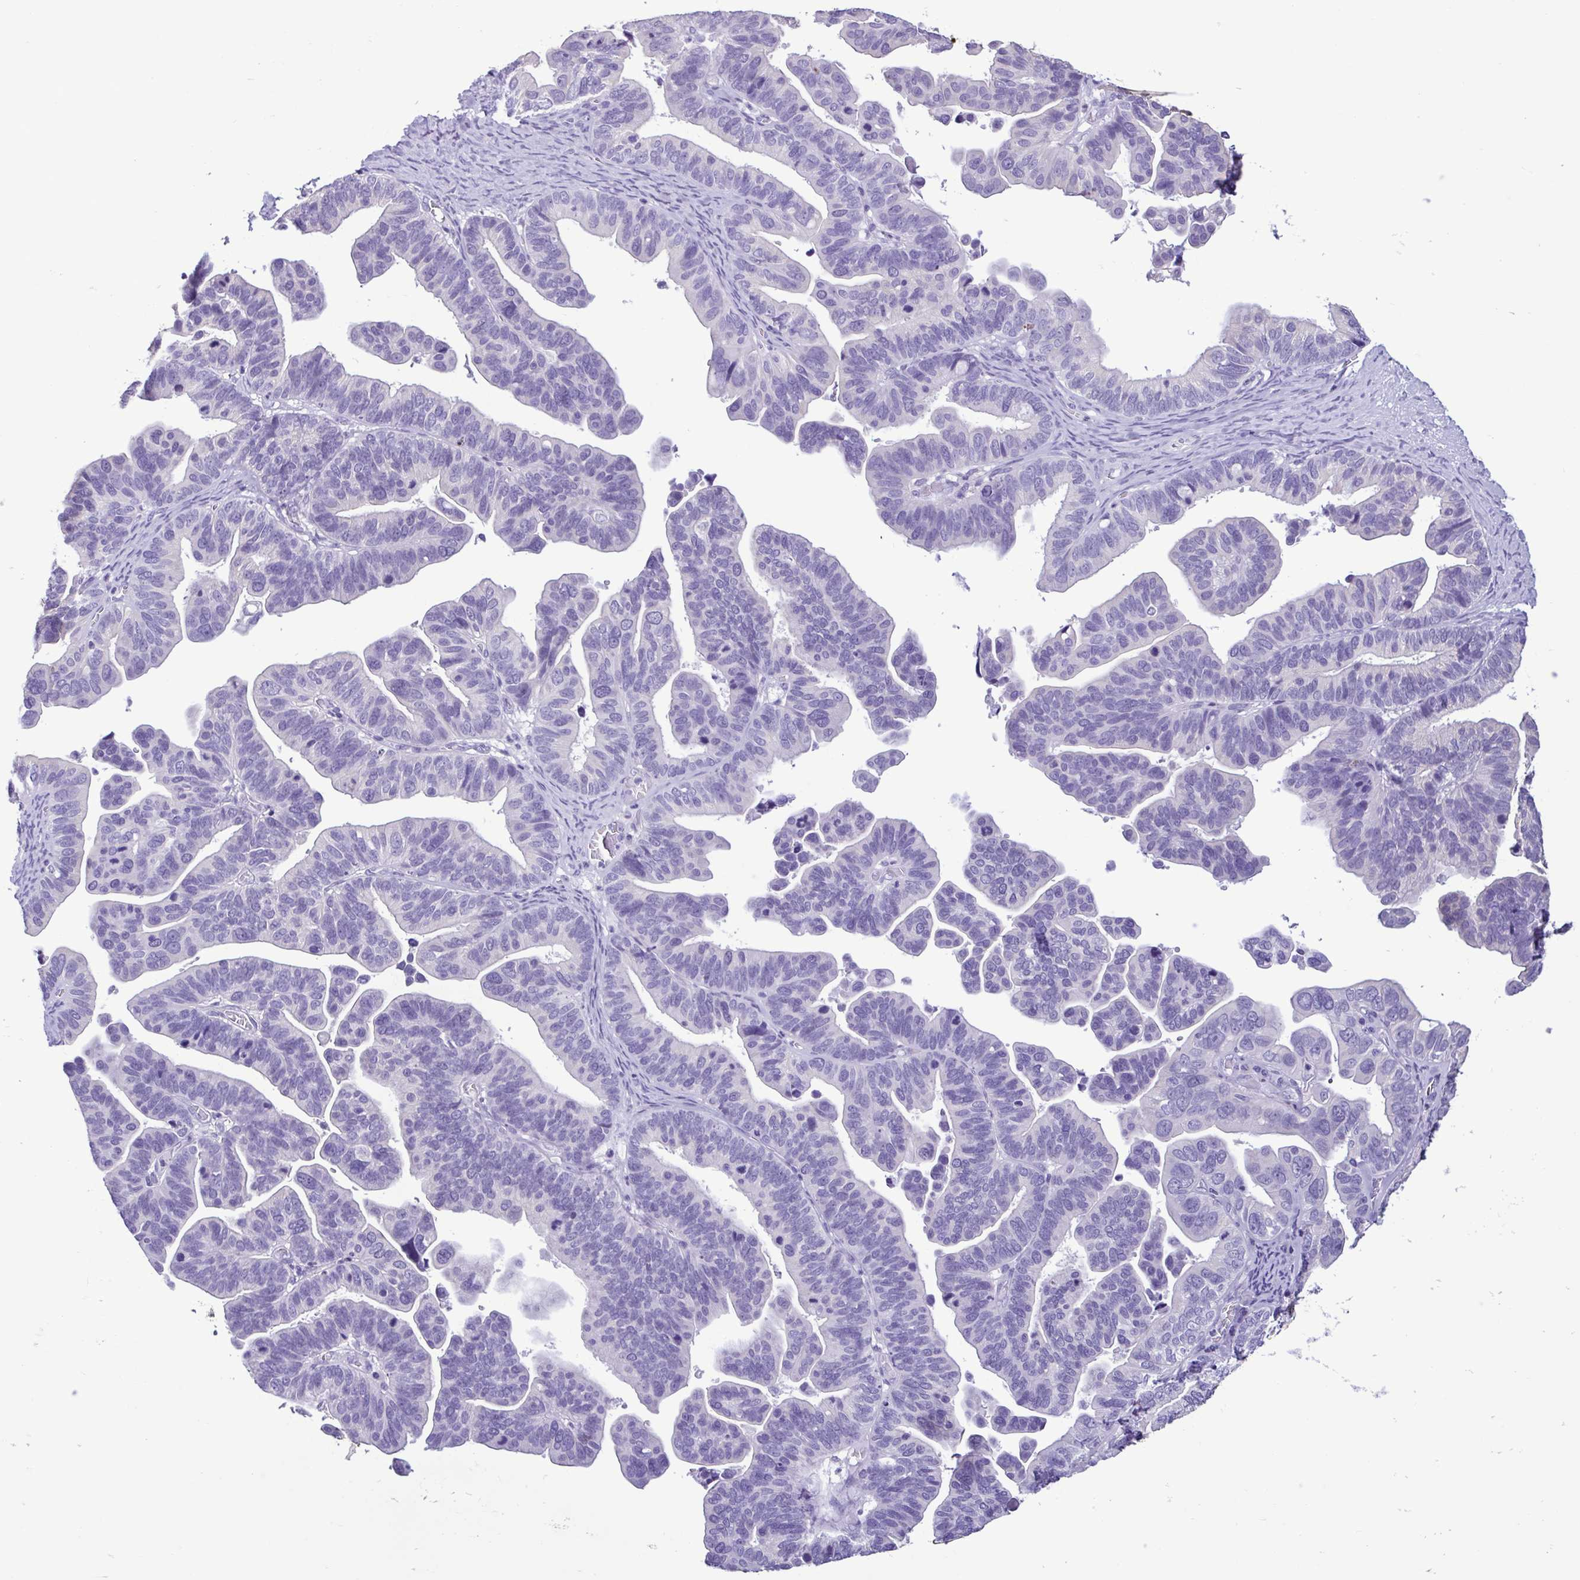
{"staining": {"intensity": "negative", "quantity": "none", "location": "none"}, "tissue": "ovarian cancer", "cell_type": "Tumor cells", "image_type": "cancer", "snomed": [{"axis": "morphology", "description": "Cystadenocarcinoma, serous, NOS"}, {"axis": "topography", "description": "Ovary"}], "caption": "Ovarian cancer stained for a protein using IHC demonstrates no positivity tumor cells.", "gene": "CBY2", "patient": {"sex": "female", "age": 56}}